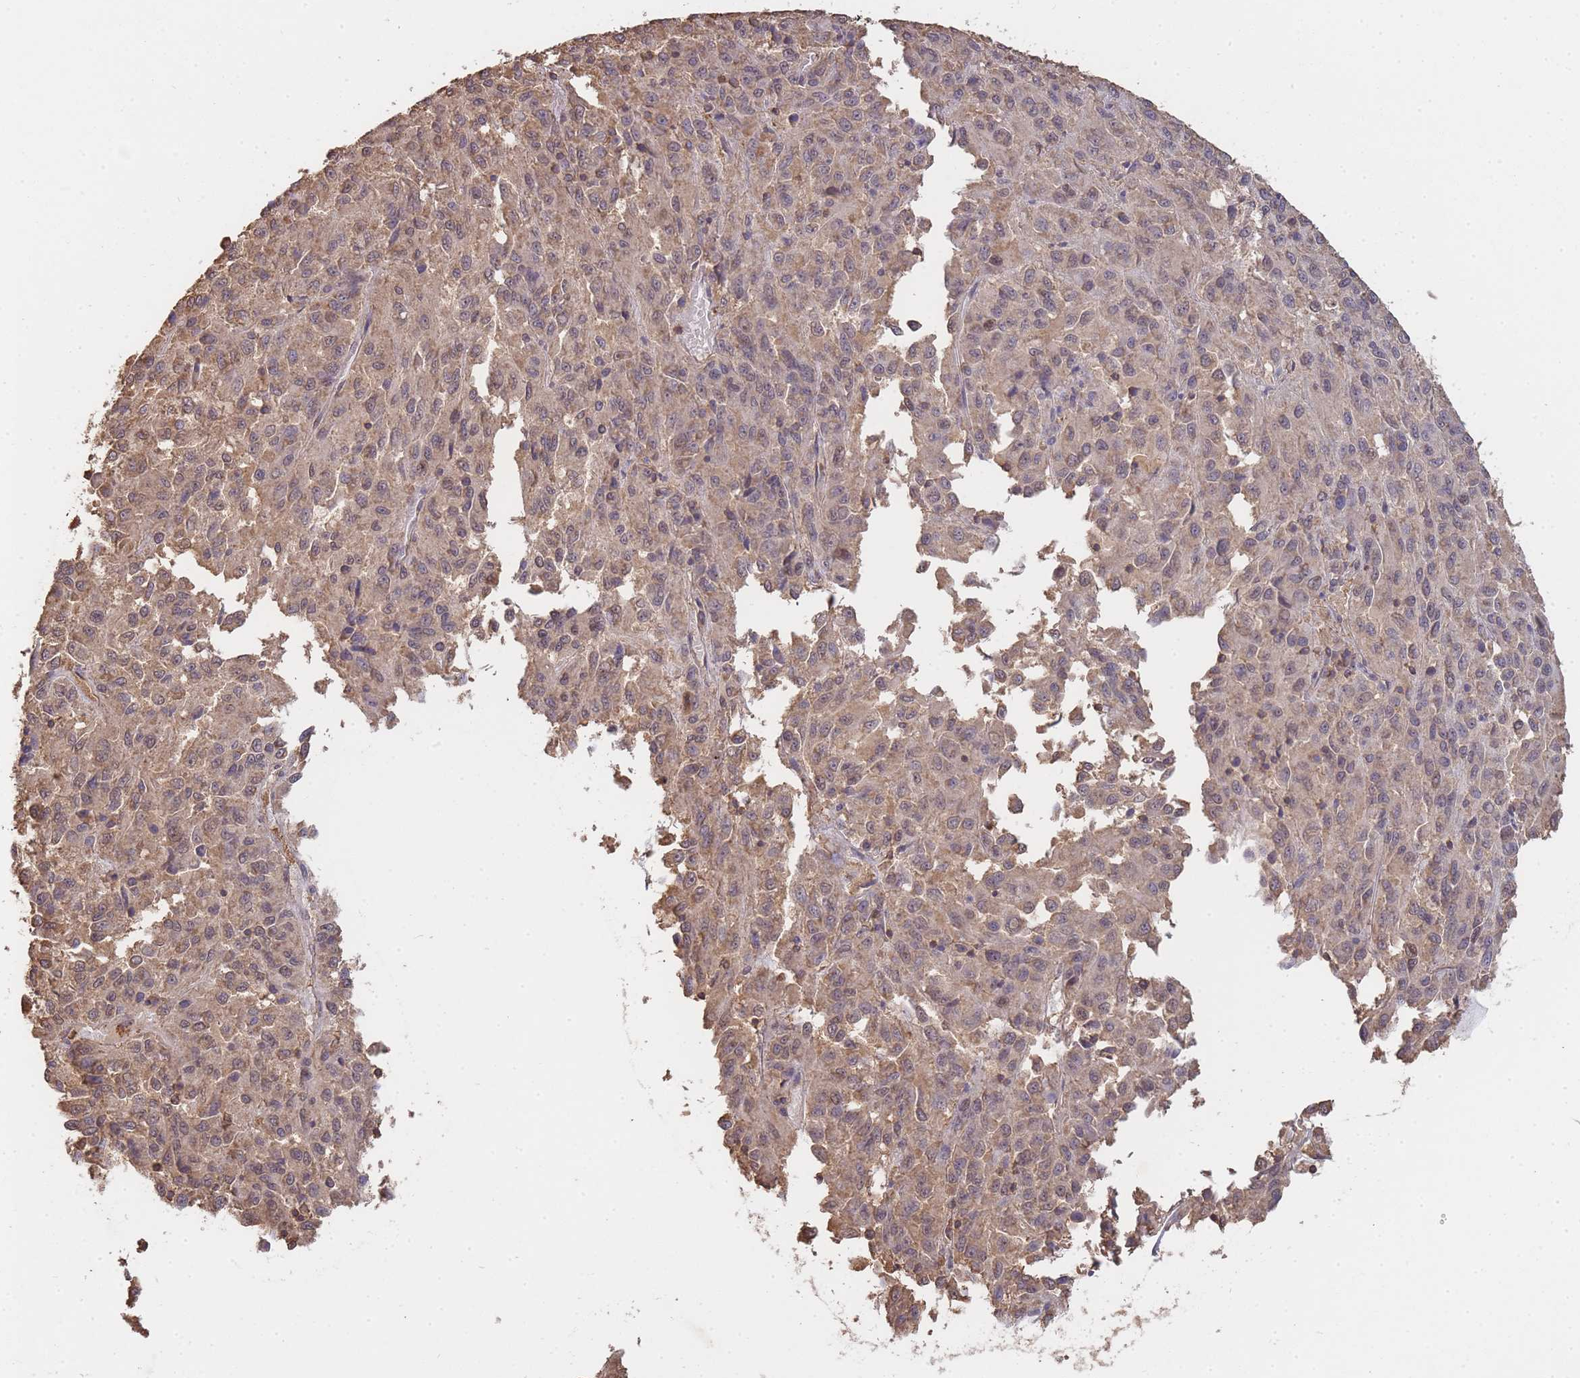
{"staining": {"intensity": "weak", "quantity": "25%-75%", "location": "cytoplasmic/membranous"}, "tissue": "melanoma", "cell_type": "Tumor cells", "image_type": "cancer", "snomed": [{"axis": "morphology", "description": "Malignant melanoma, Metastatic site"}, {"axis": "topography", "description": "Lung"}], "caption": "This is a histology image of immunohistochemistry staining of malignant melanoma (metastatic site), which shows weak positivity in the cytoplasmic/membranous of tumor cells.", "gene": "METRN", "patient": {"sex": "male", "age": 64}}